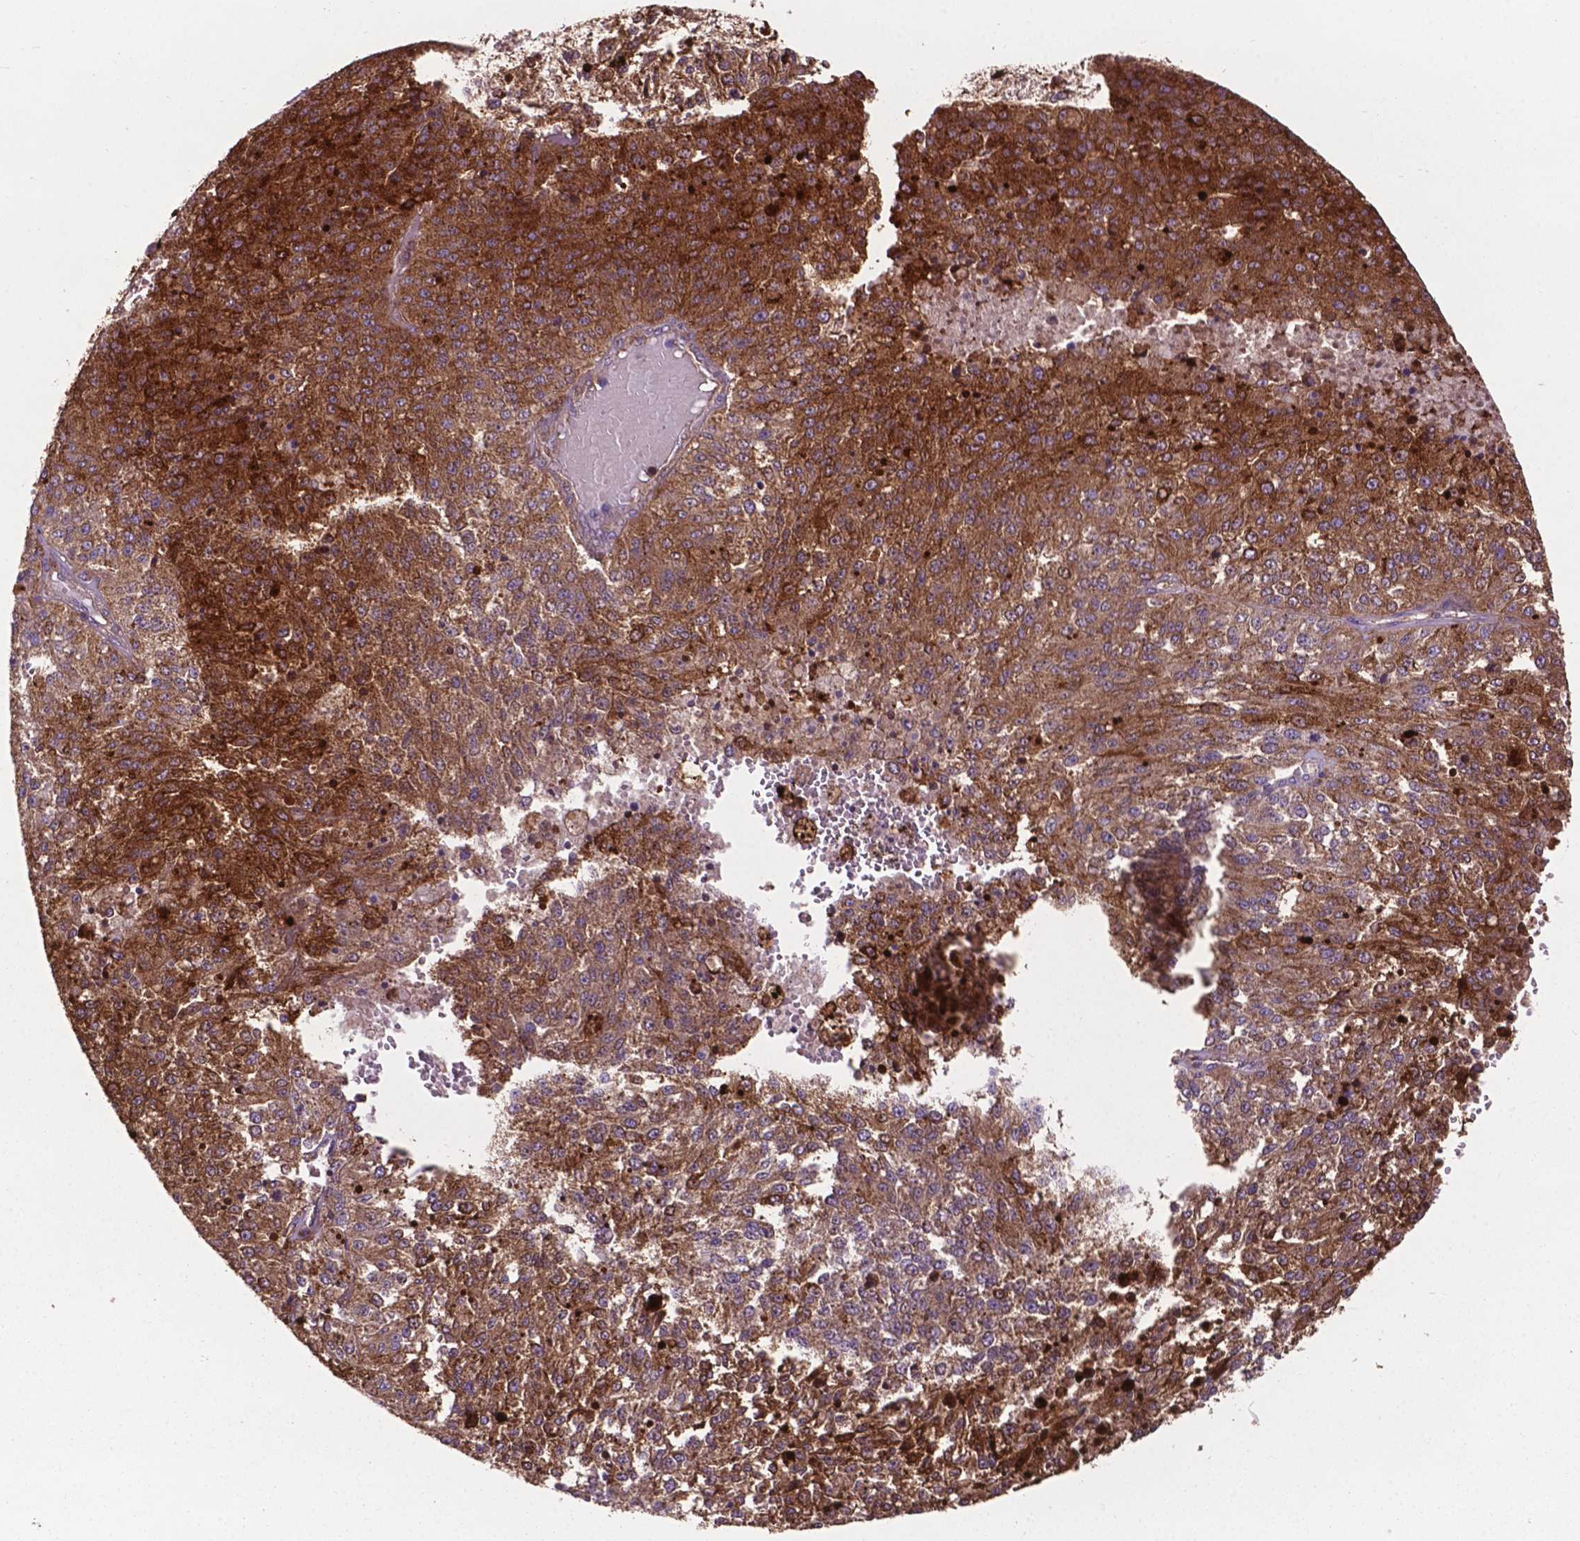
{"staining": {"intensity": "strong", "quantity": ">75%", "location": "cytoplasmic/membranous"}, "tissue": "melanoma", "cell_type": "Tumor cells", "image_type": "cancer", "snomed": [{"axis": "morphology", "description": "Malignant melanoma, Metastatic site"}, {"axis": "topography", "description": "Lymph node"}], "caption": "Melanoma tissue exhibits strong cytoplasmic/membranous expression in about >75% of tumor cells", "gene": "SMAD3", "patient": {"sex": "female", "age": 64}}